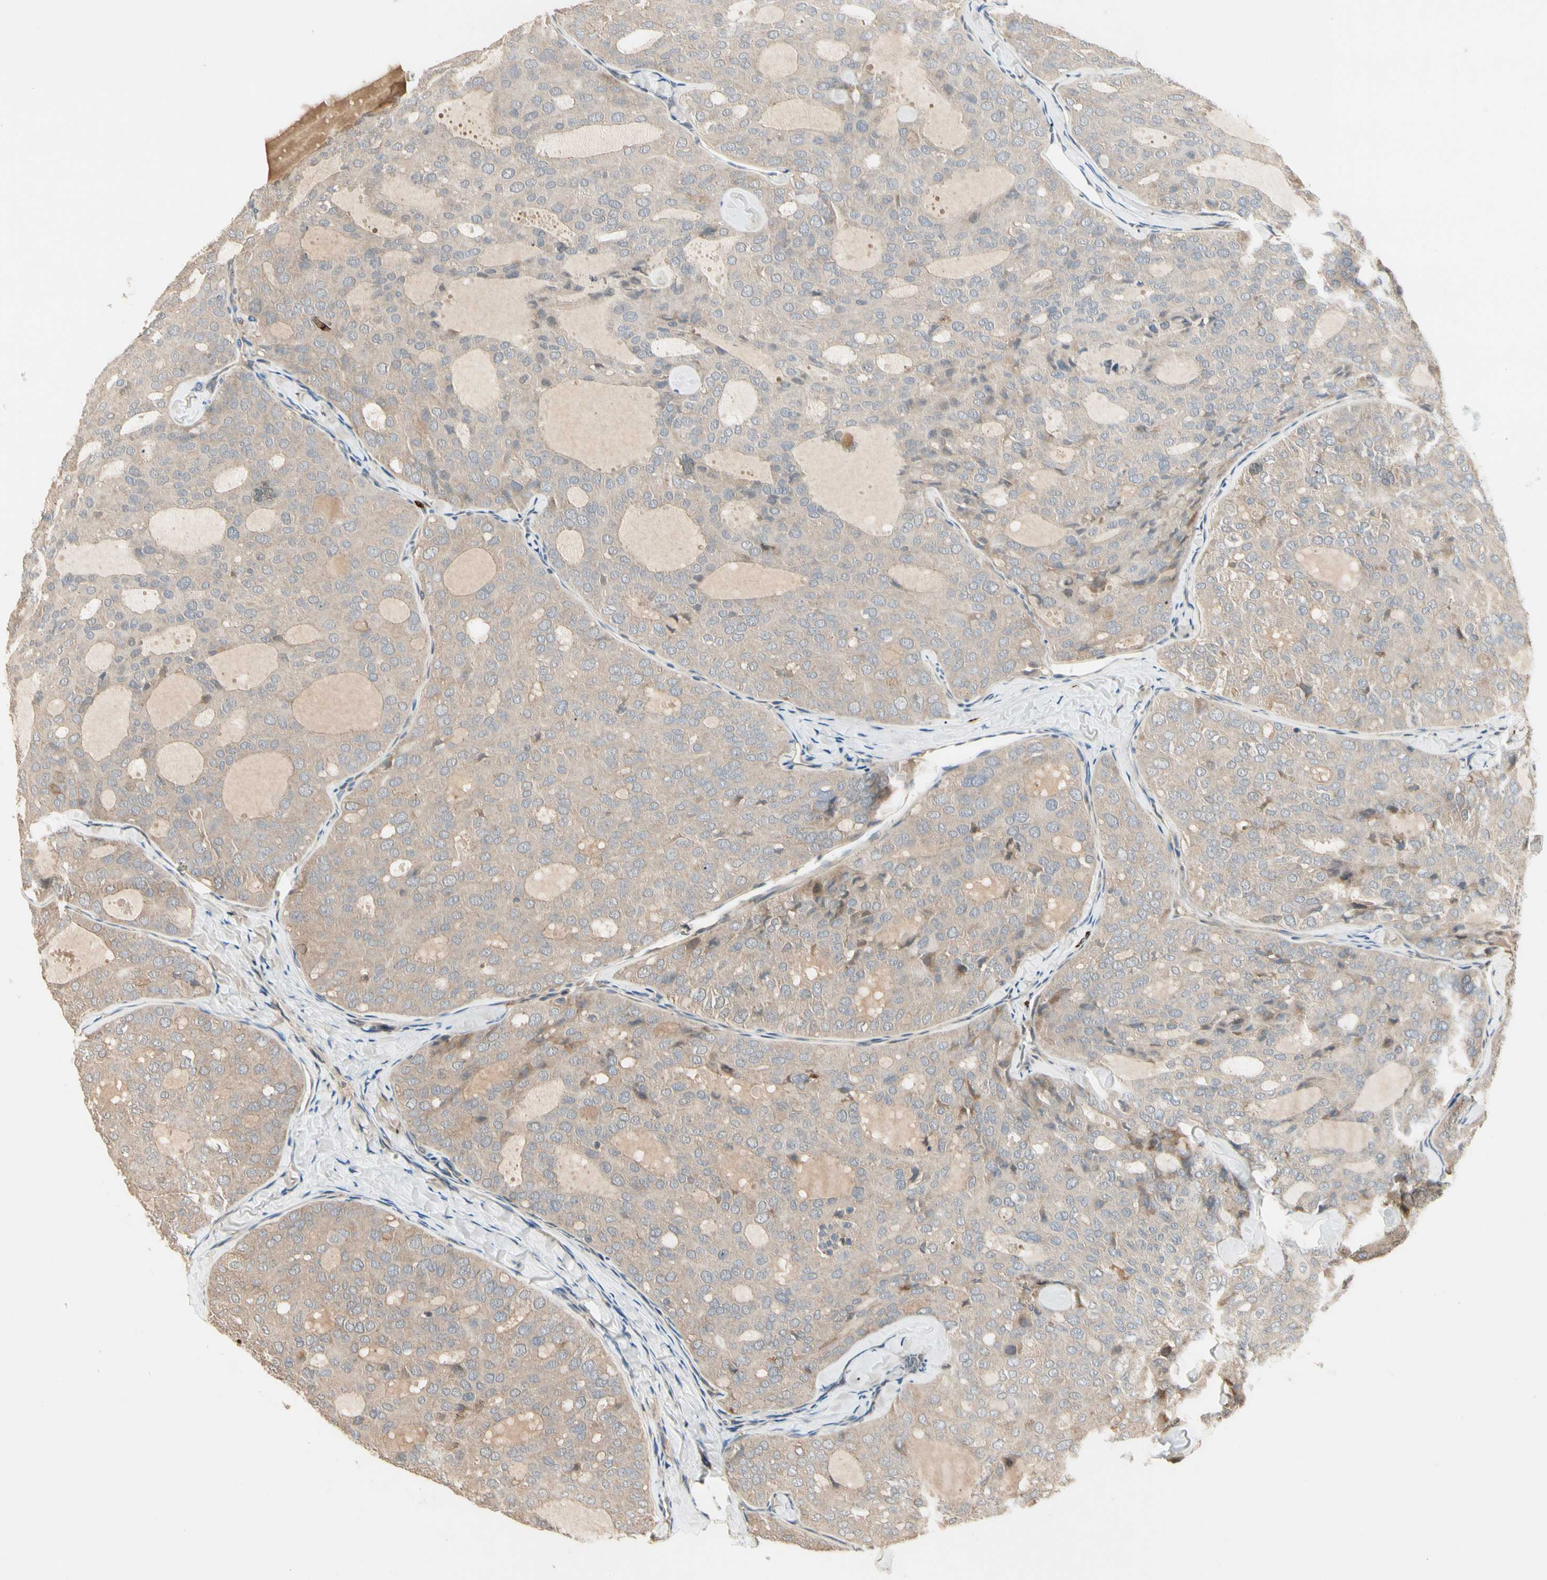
{"staining": {"intensity": "weak", "quantity": "25%-75%", "location": "cytoplasmic/membranous"}, "tissue": "thyroid cancer", "cell_type": "Tumor cells", "image_type": "cancer", "snomed": [{"axis": "morphology", "description": "Follicular adenoma carcinoma, NOS"}, {"axis": "topography", "description": "Thyroid gland"}], "caption": "Brown immunohistochemical staining in thyroid cancer displays weak cytoplasmic/membranous positivity in approximately 25%-75% of tumor cells. Using DAB (3,3'-diaminobenzidine) (brown) and hematoxylin (blue) stains, captured at high magnification using brightfield microscopy.", "gene": "ATG4C", "patient": {"sex": "male", "age": 75}}